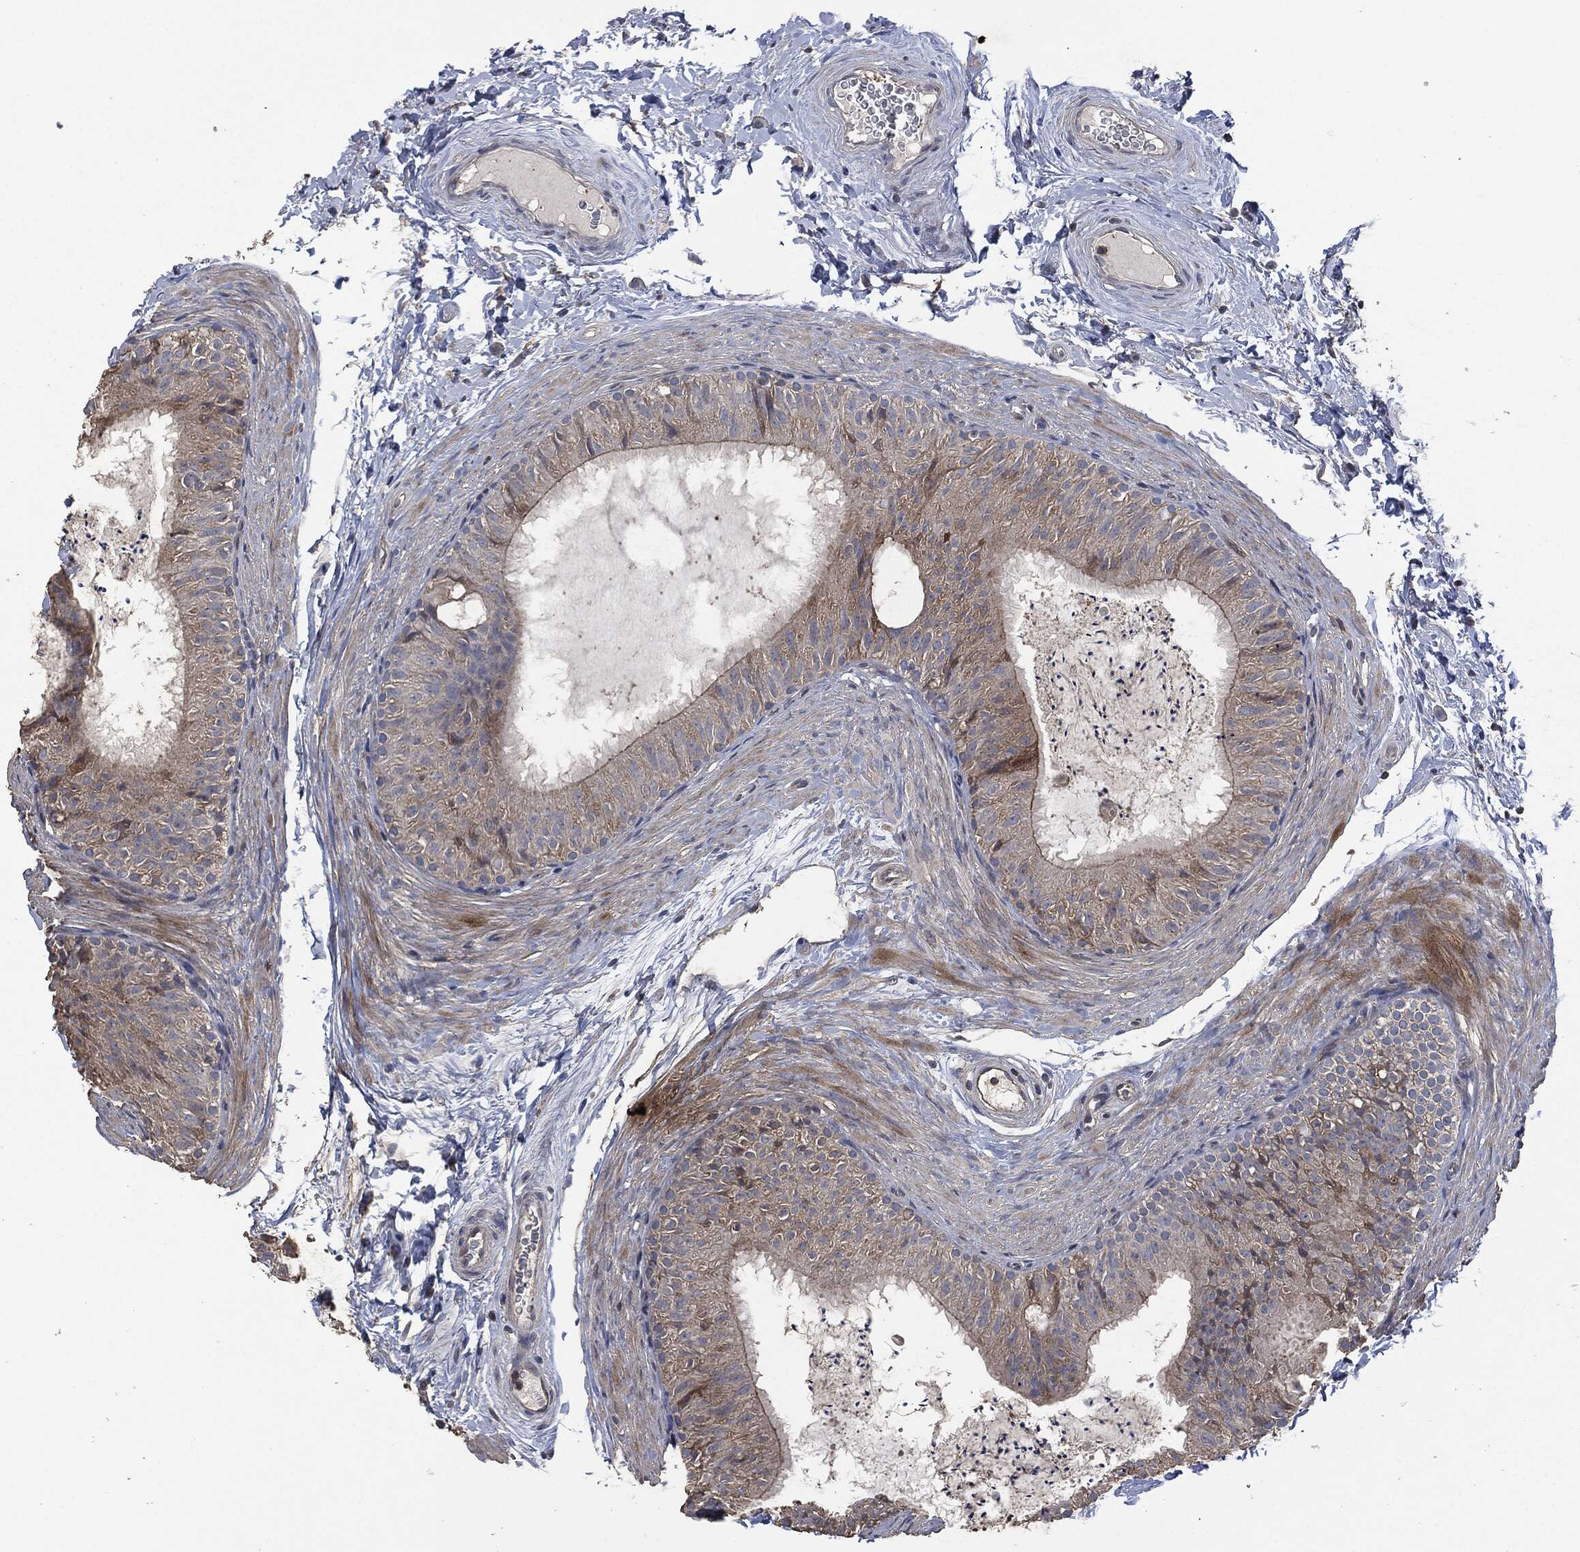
{"staining": {"intensity": "moderate", "quantity": "25%-75%", "location": "cytoplasmic/membranous"}, "tissue": "epididymis", "cell_type": "Glandular cells", "image_type": "normal", "snomed": [{"axis": "morphology", "description": "Normal tissue, NOS"}, {"axis": "topography", "description": "Epididymis"}], "caption": "An immunohistochemistry histopathology image of unremarkable tissue is shown. Protein staining in brown highlights moderate cytoplasmic/membranous positivity in epididymis within glandular cells. (Stains: DAB (3,3'-diaminobenzidine) in brown, nuclei in blue, Microscopy: brightfield microscopy at high magnification).", "gene": "MSLN", "patient": {"sex": "male", "age": 34}}